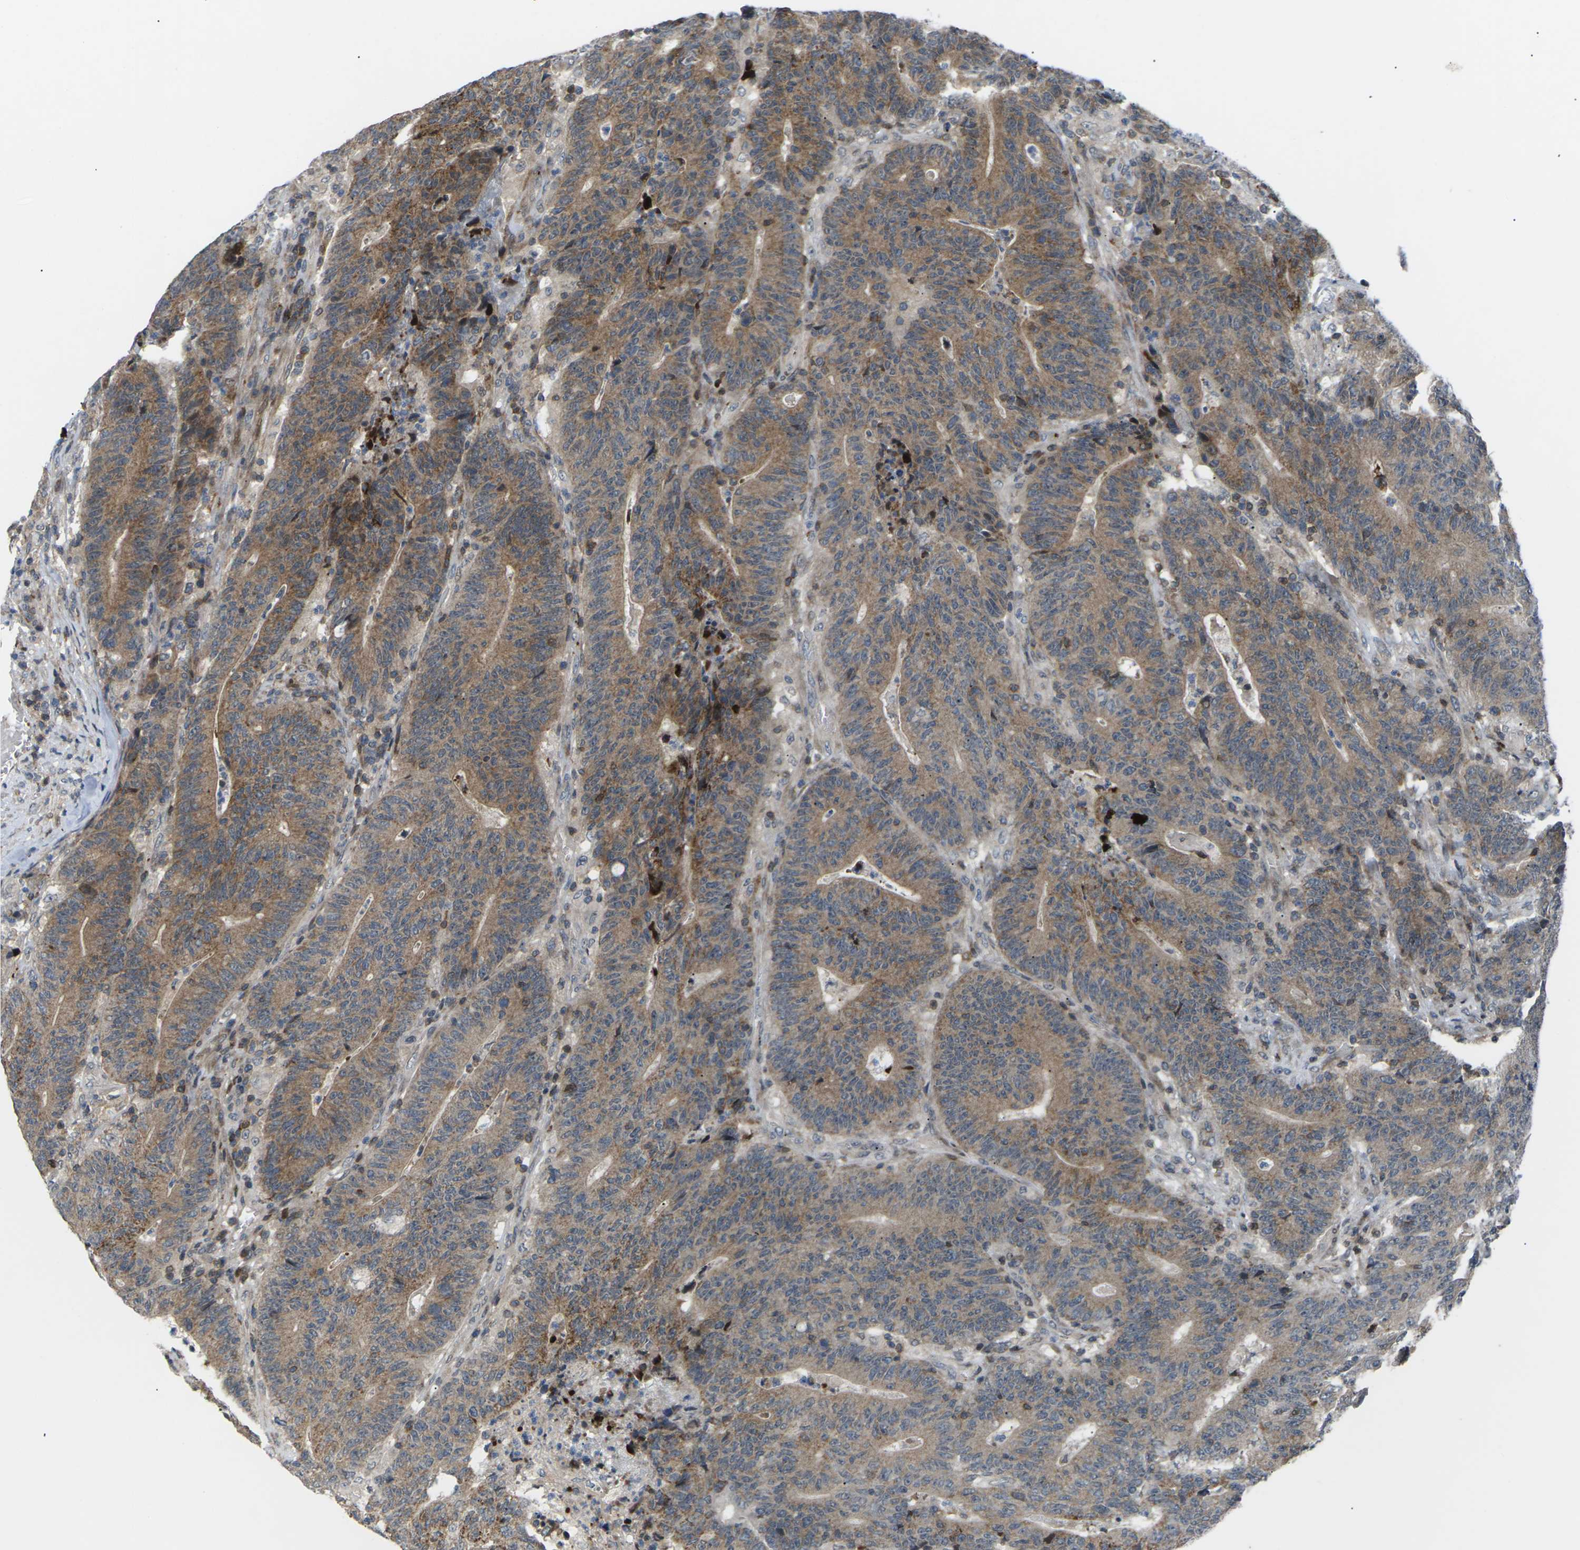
{"staining": {"intensity": "moderate", "quantity": ">75%", "location": "cytoplasmic/membranous"}, "tissue": "colorectal cancer", "cell_type": "Tumor cells", "image_type": "cancer", "snomed": [{"axis": "morphology", "description": "Normal tissue, NOS"}, {"axis": "morphology", "description": "Adenocarcinoma, NOS"}, {"axis": "topography", "description": "Colon"}], "caption": "Human colorectal cancer stained for a protein (brown) reveals moderate cytoplasmic/membranous positive staining in about >75% of tumor cells.", "gene": "RPS6KA3", "patient": {"sex": "female", "age": 75}}